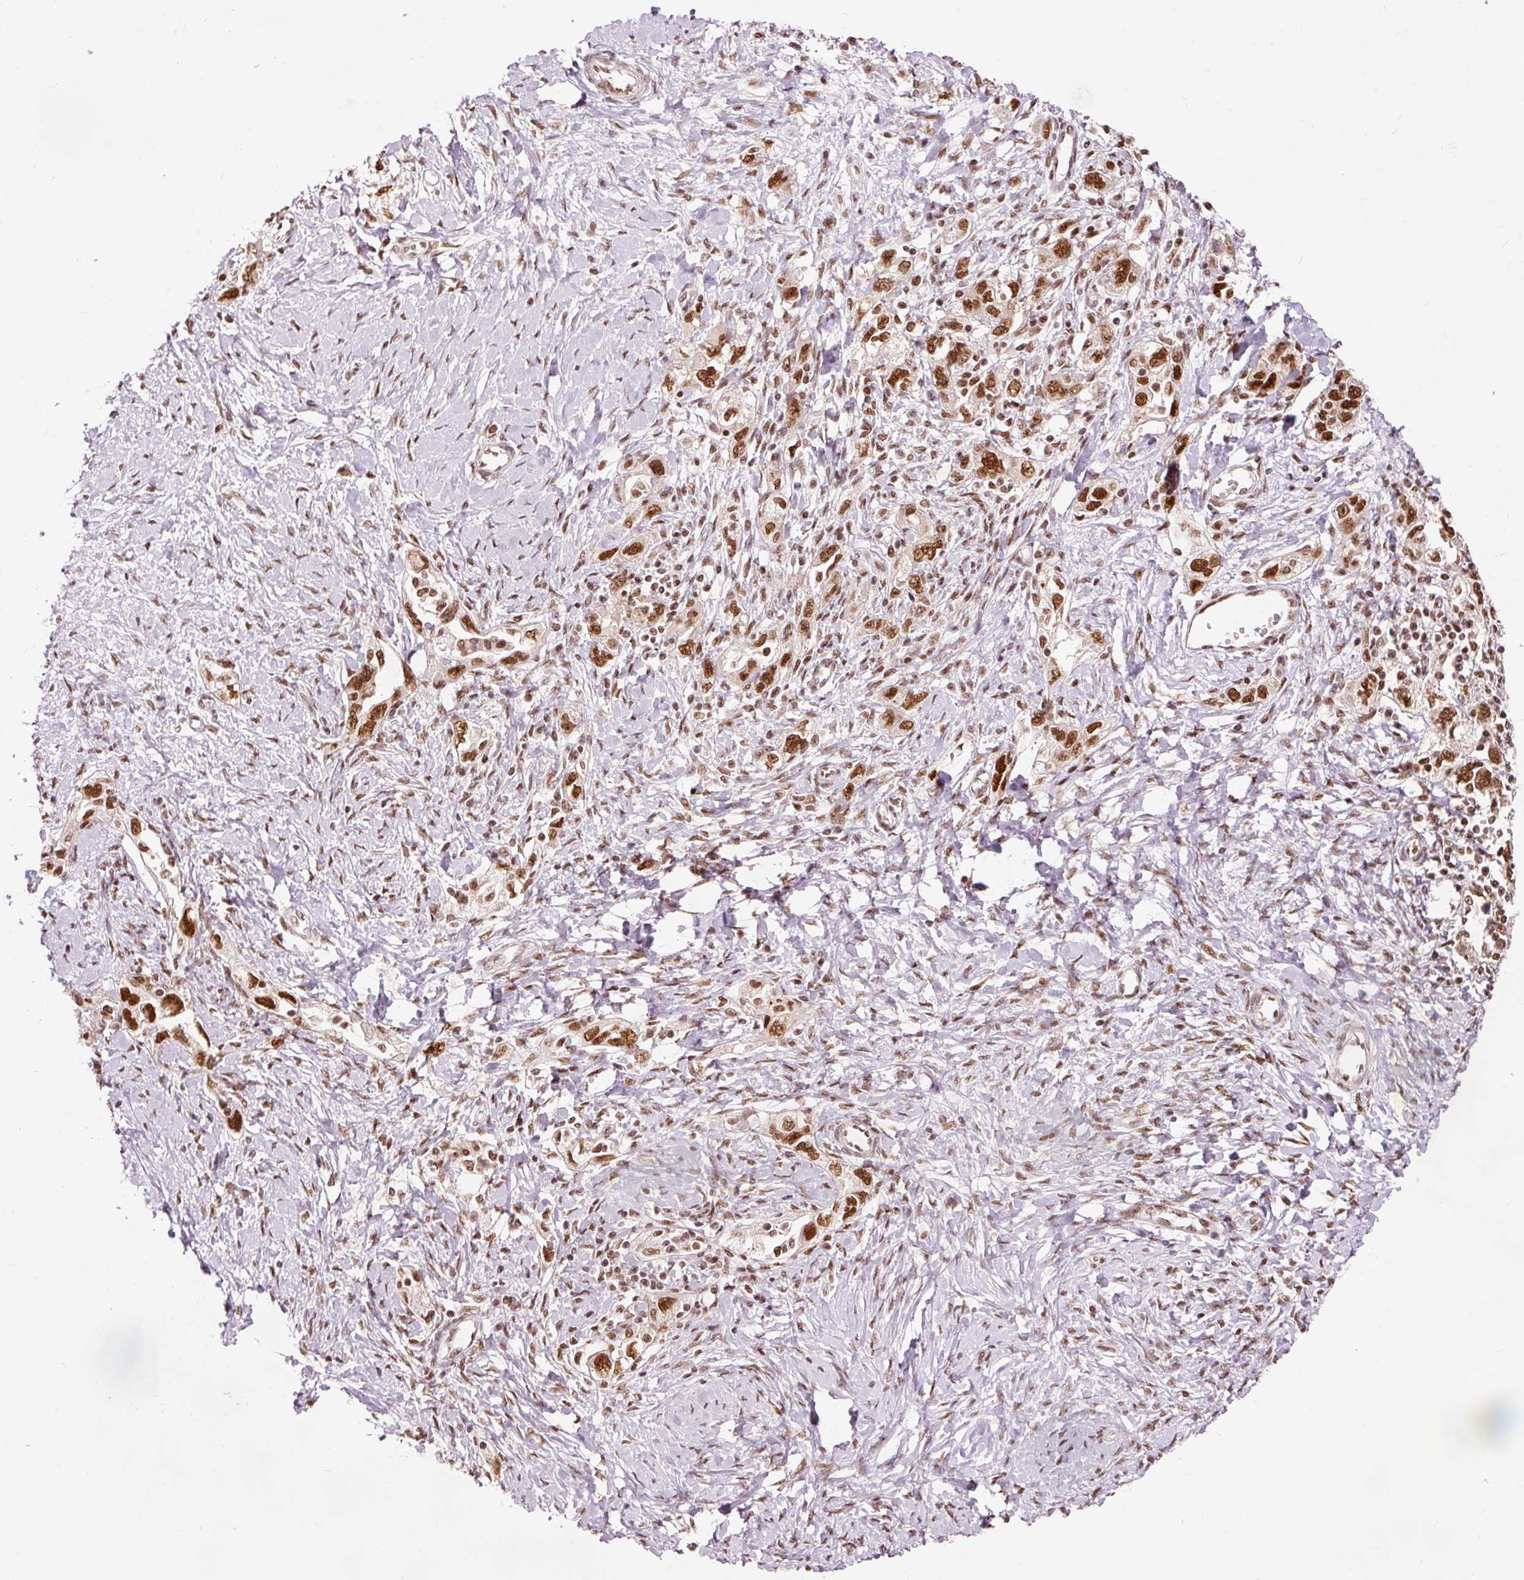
{"staining": {"intensity": "strong", "quantity": ">75%", "location": "nuclear"}, "tissue": "ovarian cancer", "cell_type": "Tumor cells", "image_type": "cancer", "snomed": [{"axis": "morphology", "description": "Carcinoma, NOS"}, {"axis": "morphology", "description": "Cystadenocarcinoma, serous, NOS"}, {"axis": "topography", "description": "Ovary"}], "caption": "Ovarian carcinoma was stained to show a protein in brown. There is high levels of strong nuclear expression in about >75% of tumor cells.", "gene": "ZBTB44", "patient": {"sex": "female", "age": 69}}